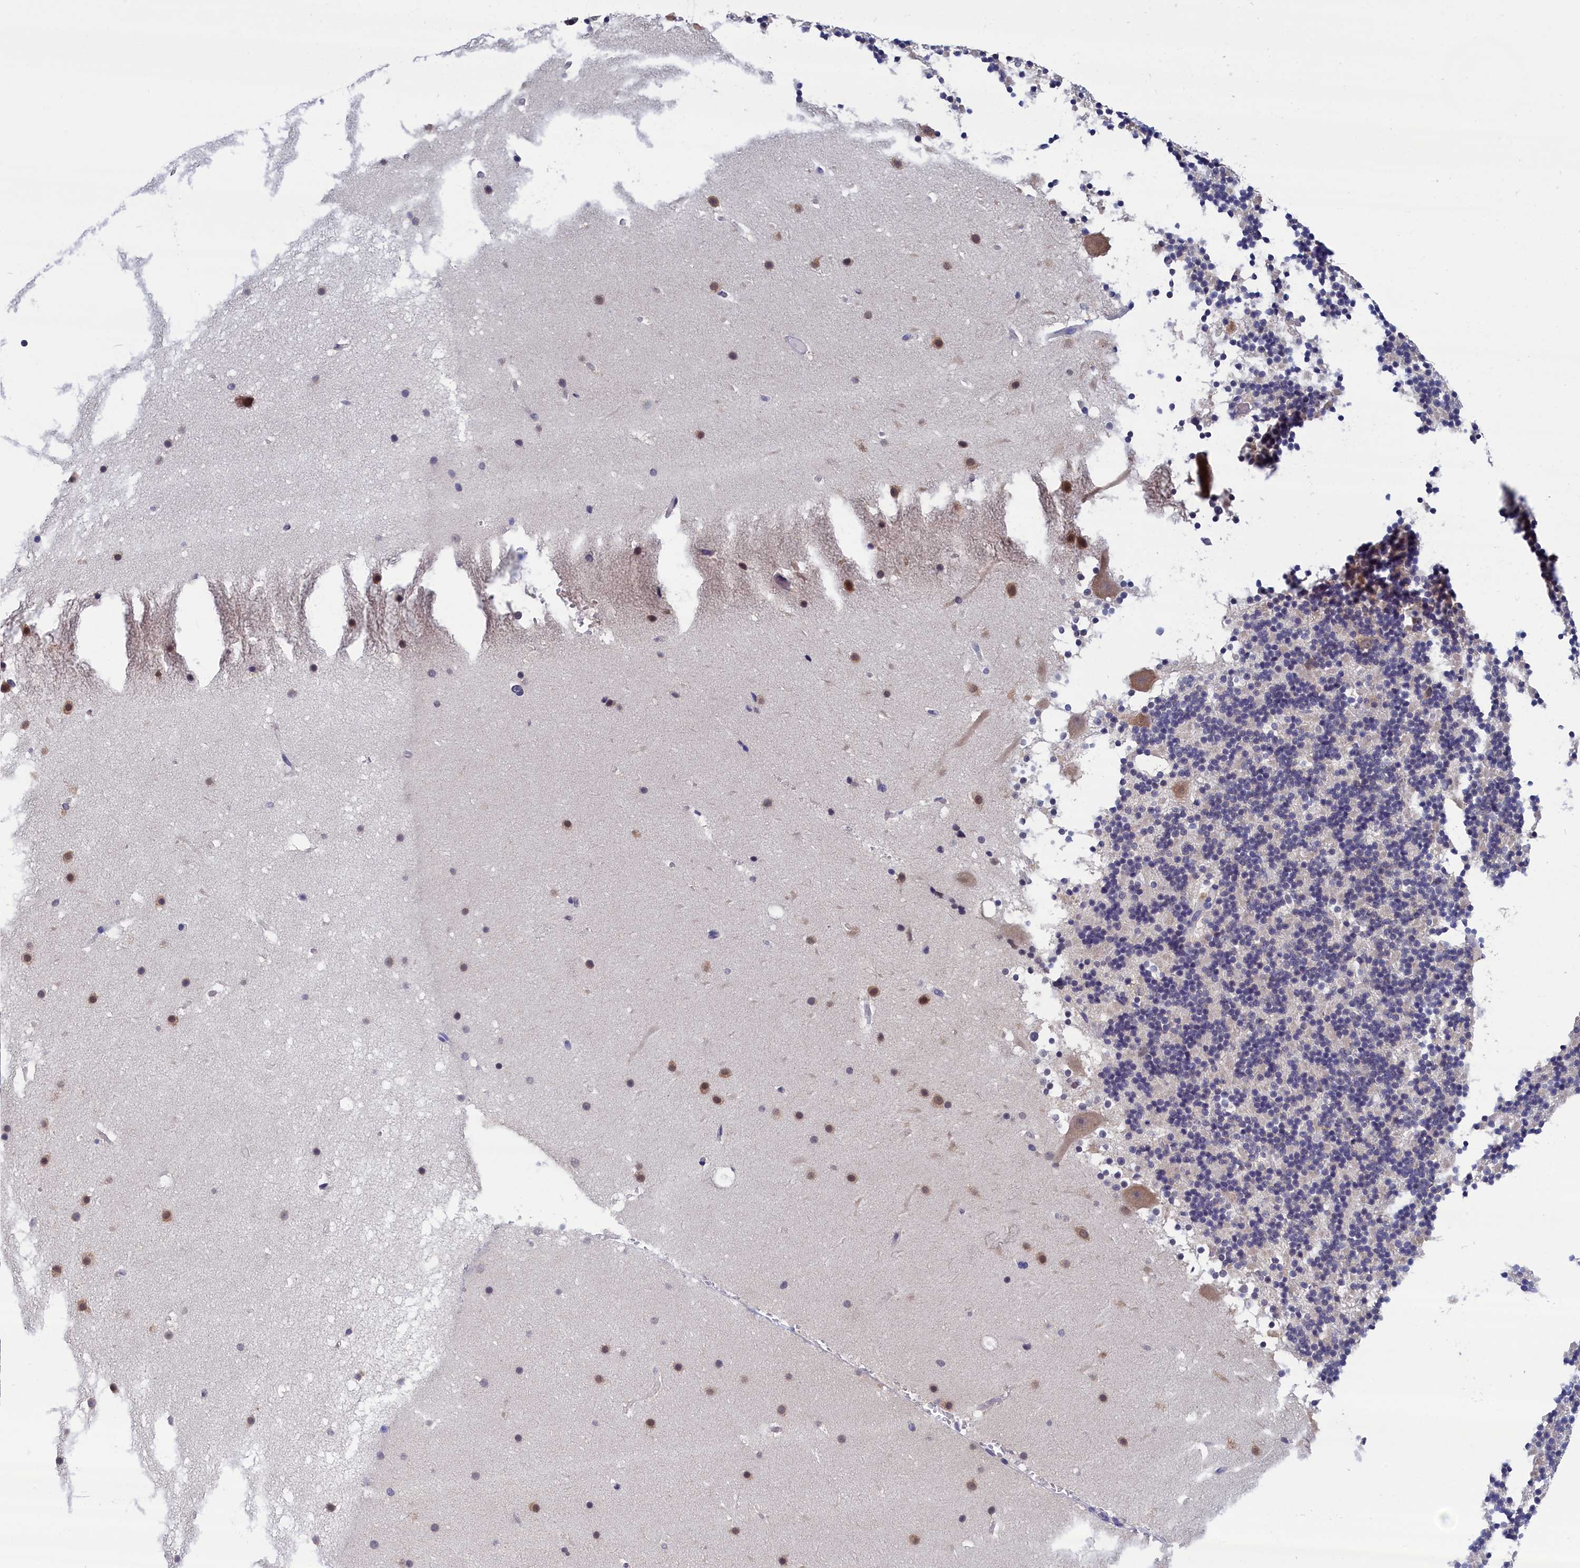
{"staining": {"intensity": "moderate", "quantity": "<25%", "location": "cytoplasmic/membranous,nuclear"}, "tissue": "cerebellum", "cell_type": "Cells in granular layer", "image_type": "normal", "snomed": [{"axis": "morphology", "description": "Normal tissue, NOS"}, {"axis": "topography", "description": "Cerebellum"}], "caption": "High-power microscopy captured an IHC micrograph of unremarkable cerebellum, revealing moderate cytoplasmic/membranous,nuclear expression in about <25% of cells in granular layer. The protein is shown in brown color, while the nuclei are stained blue.", "gene": "PGP", "patient": {"sex": "male", "age": 57}}